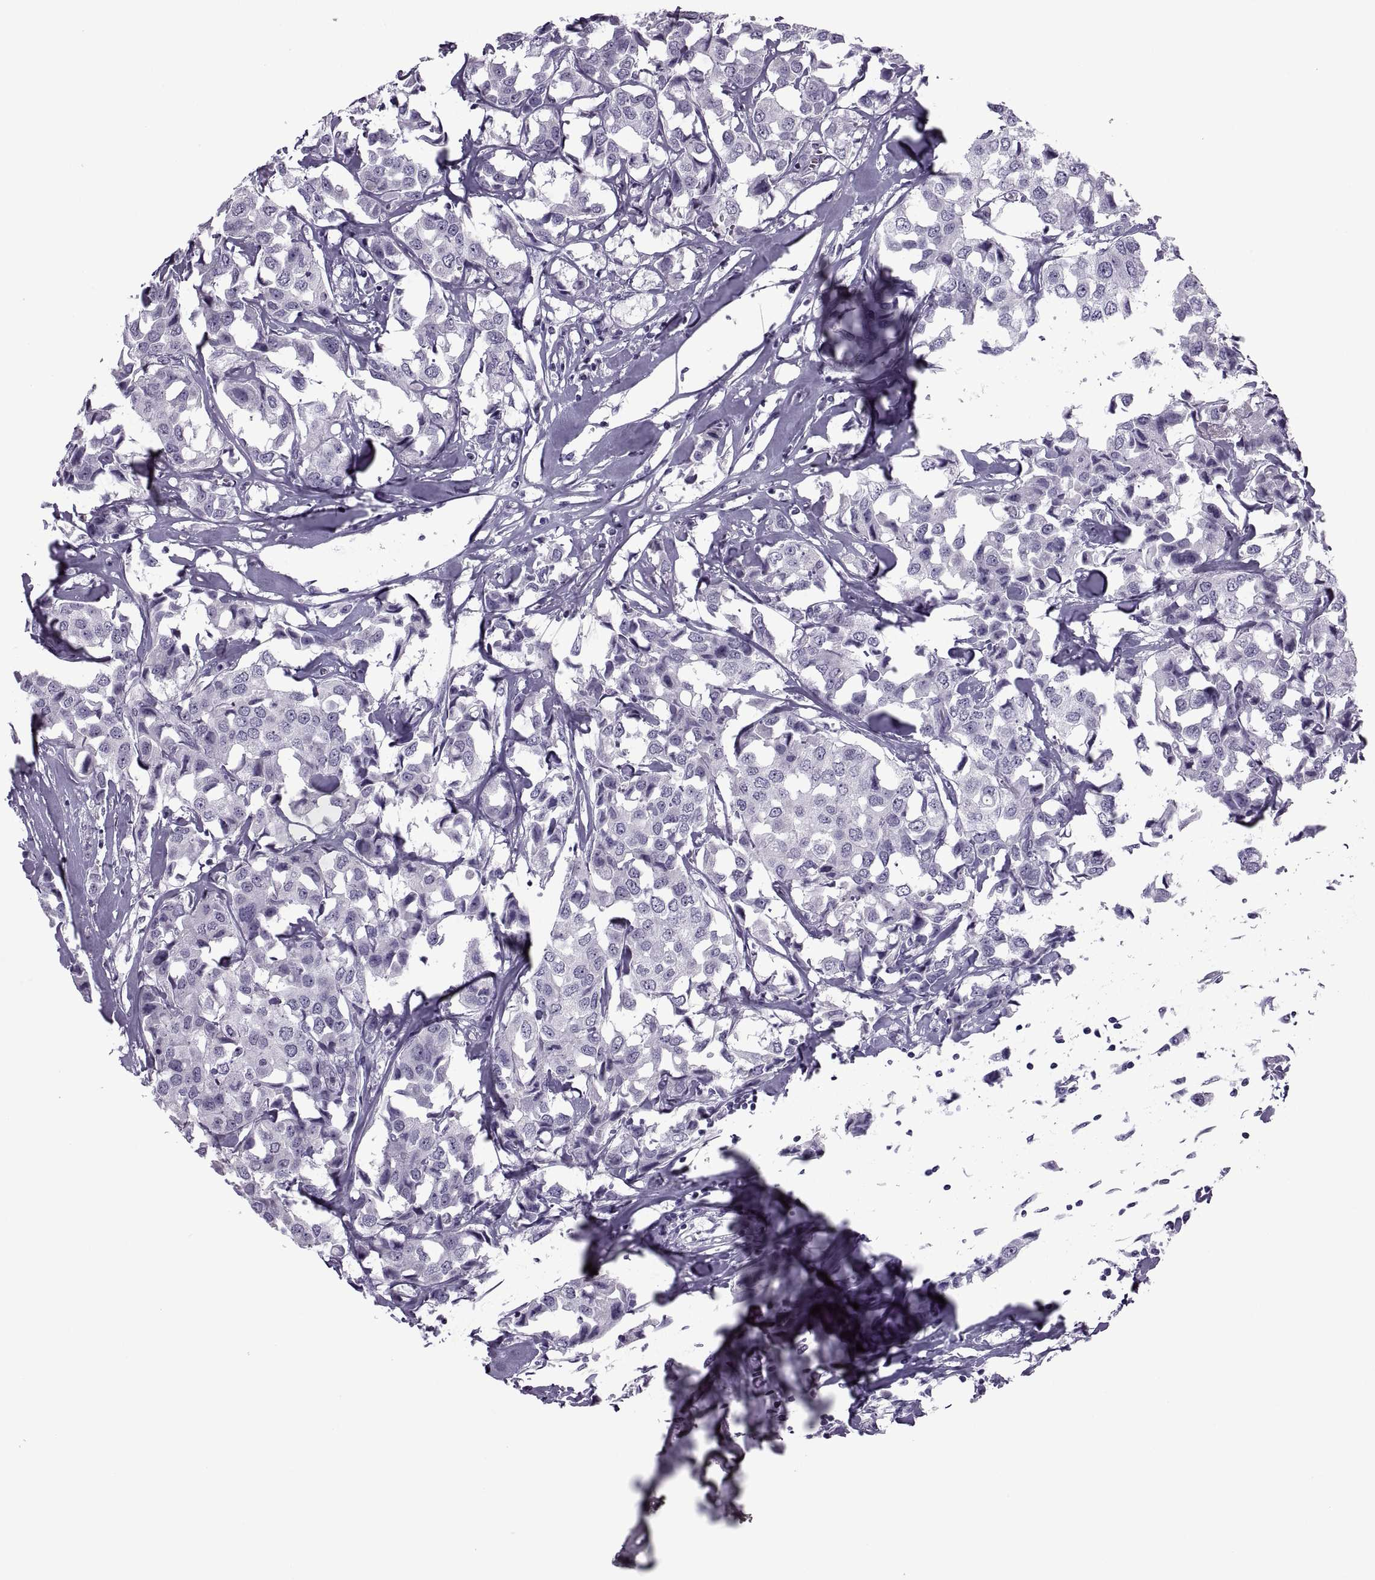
{"staining": {"intensity": "negative", "quantity": "none", "location": "none"}, "tissue": "breast cancer", "cell_type": "Tumor cells", "image_type": "cancer", "snomed": [{"axis": "morphology", "description": "Duct carcinoma"}, {"axis": "topography", "description": "Breast"}], "caption": "Immunohistochemistry micrograph of breast cancer stained for a protein (brown), which displays no expression in tumor cells.", "gene": "FAM24A", "patient": {"sex": "female", "age": 80}}